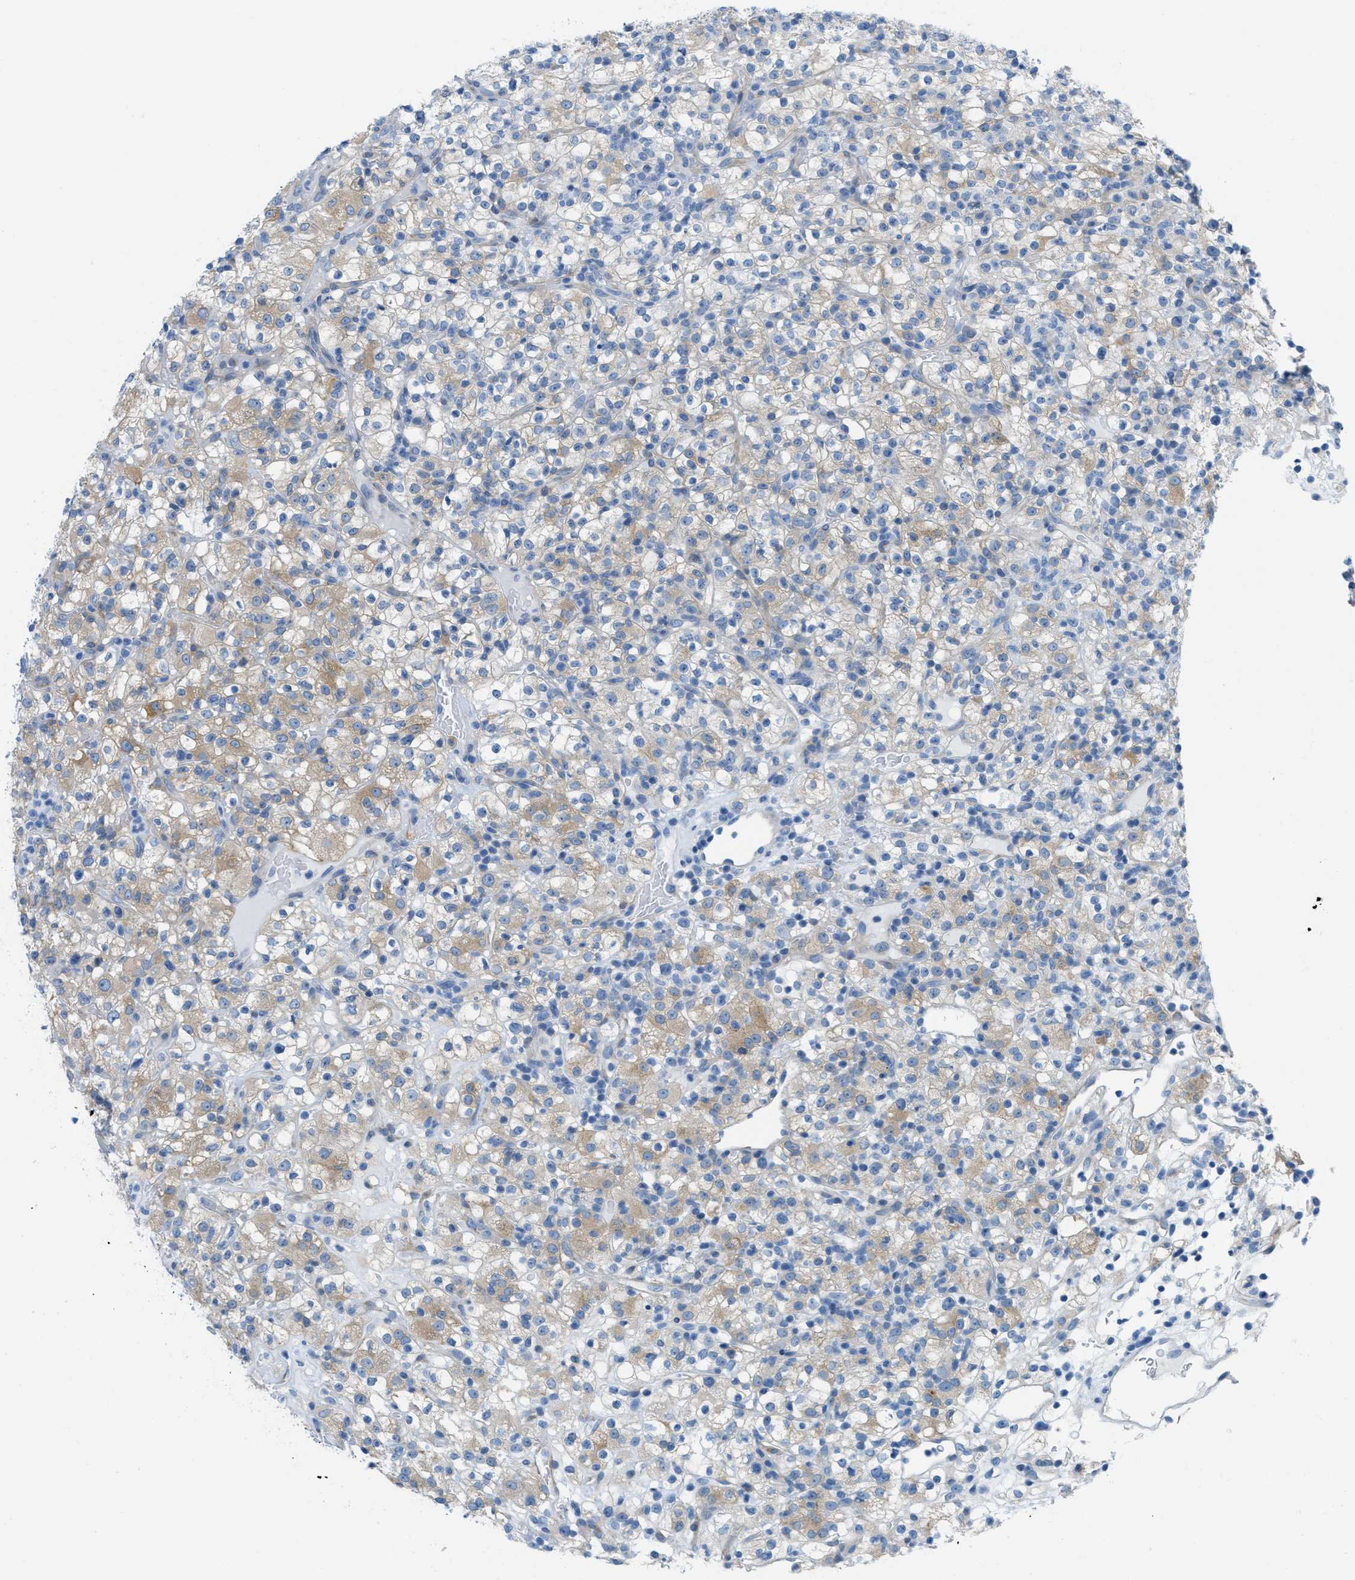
{"staining": {"intensity": "weak", "quantity": "<25%", "location": "cytoplasmic/membranous"}, "tissue": "renal cancer", "cell_type": "Tumor cells", "image_type": "cancer", "snomed": [{"axis": "morphology", "description": "Normal tissue, NOS"}, {"axis": "morphology", "description": "Adenocarcinoma, NOS"}, {"axis": "topography", "description": "Kidney"}], "caption": "Protein analysis of renal cancer (adenocarcinoma) demonstrates no significant positivity in tumor cells. (DAB (3,3'-diaminobenzidine) immunohistochemistry (IHC) with hematoxylin counter stain).", "gene": "ASGR1", "patient": {"sex": "female", "age": 72}}